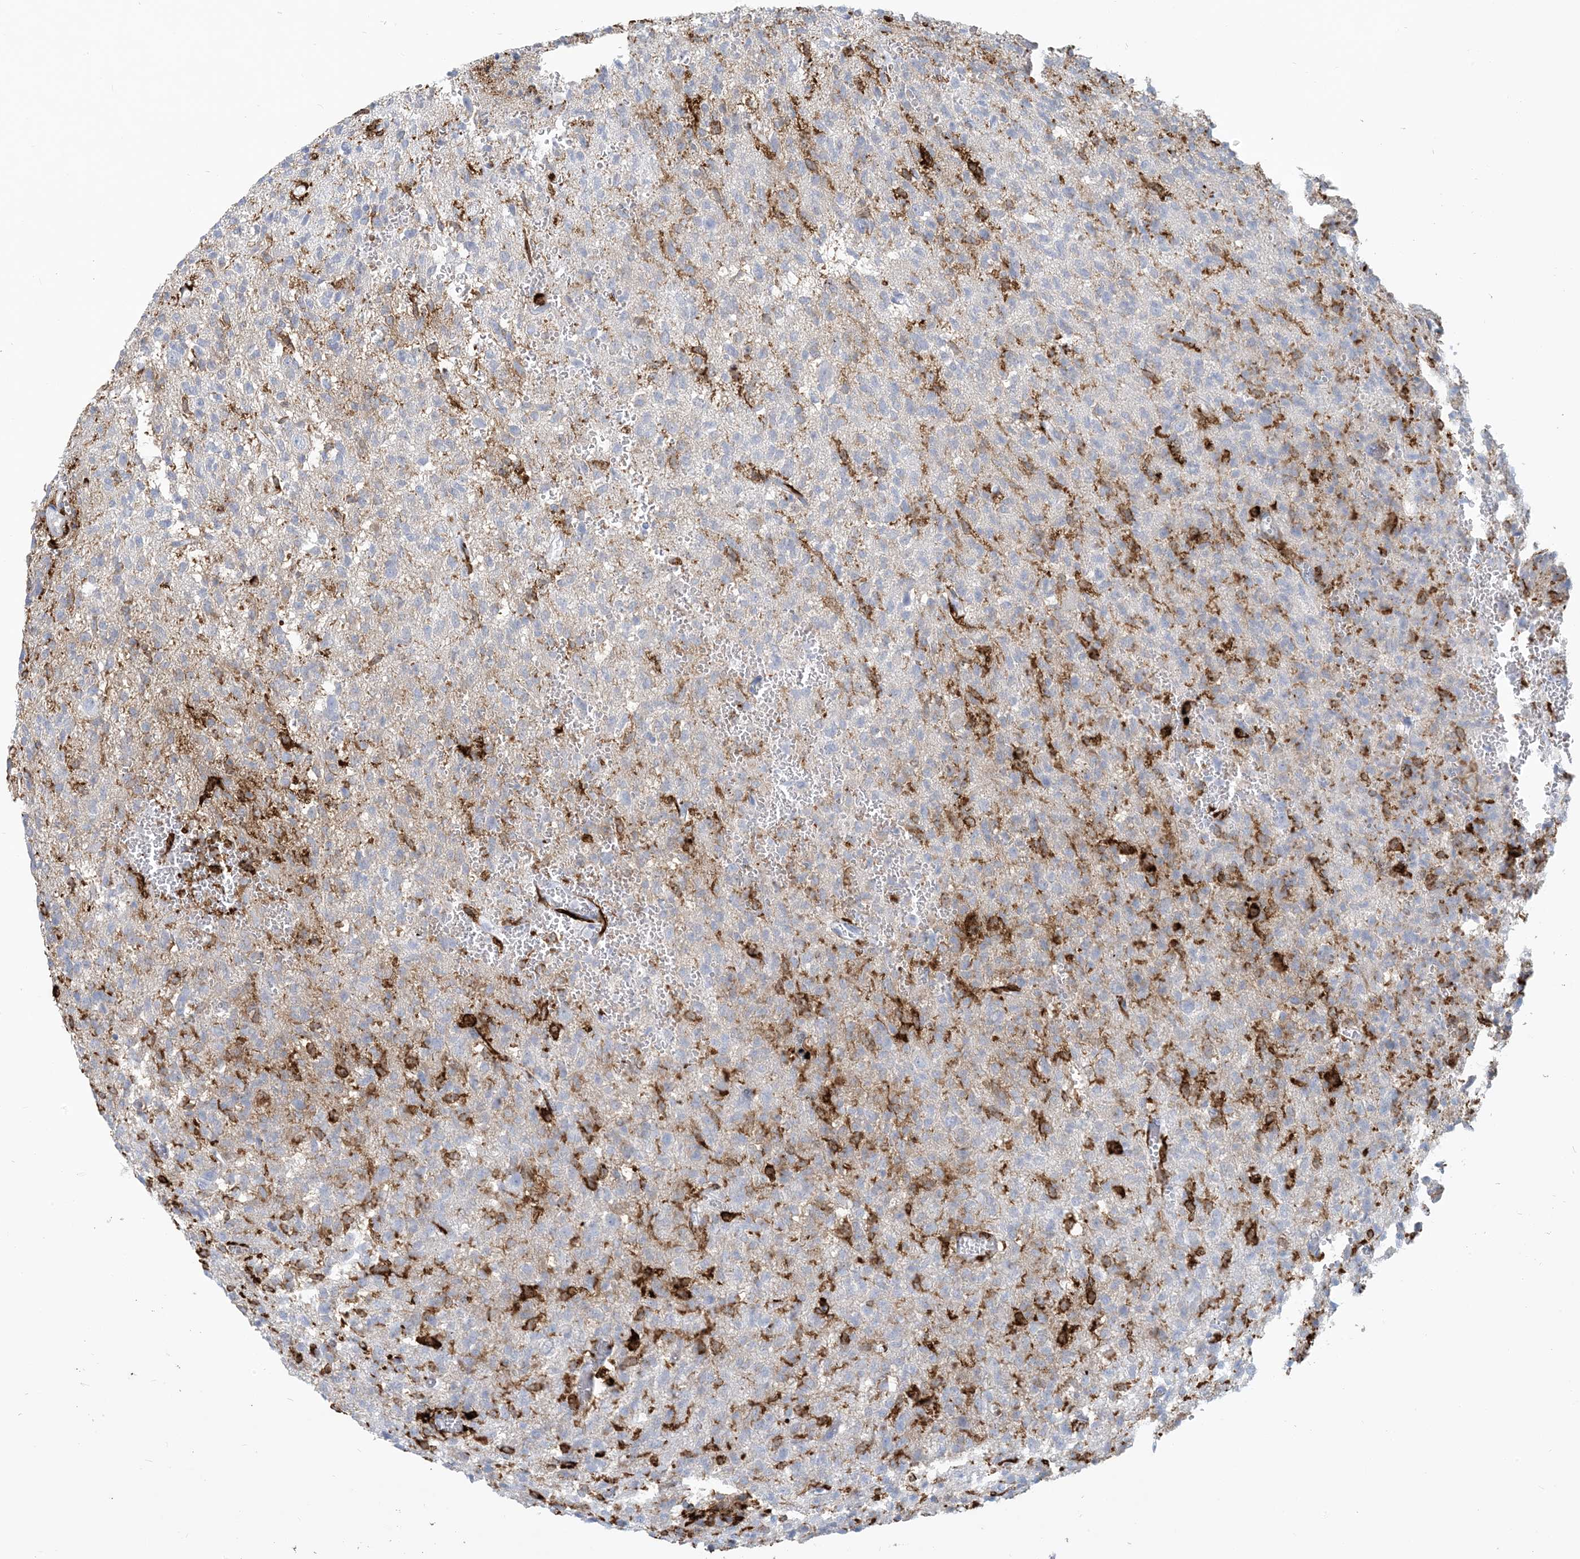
{"staining": {"intensity": "negative", "quantity": "none", "location": "none"}, "tissue": "glioma", "cell_type": "Tumor cells", "image_type": "cancer", "snomed": [{"axis": "morphology", "description": "Glioma, malignant, High grade"}, {"axis": "topography", "description": "Brain"}], "caption": "Immunohistochemical staining of glioma reveals no significant positivity in tumor cells. (DAB (3,3'-diaminobenzidine) immunohistochemistry (IHC), high magnification).", "gene": "HLA-DRB1", "patient": {"sex": "female", "age": 57}}